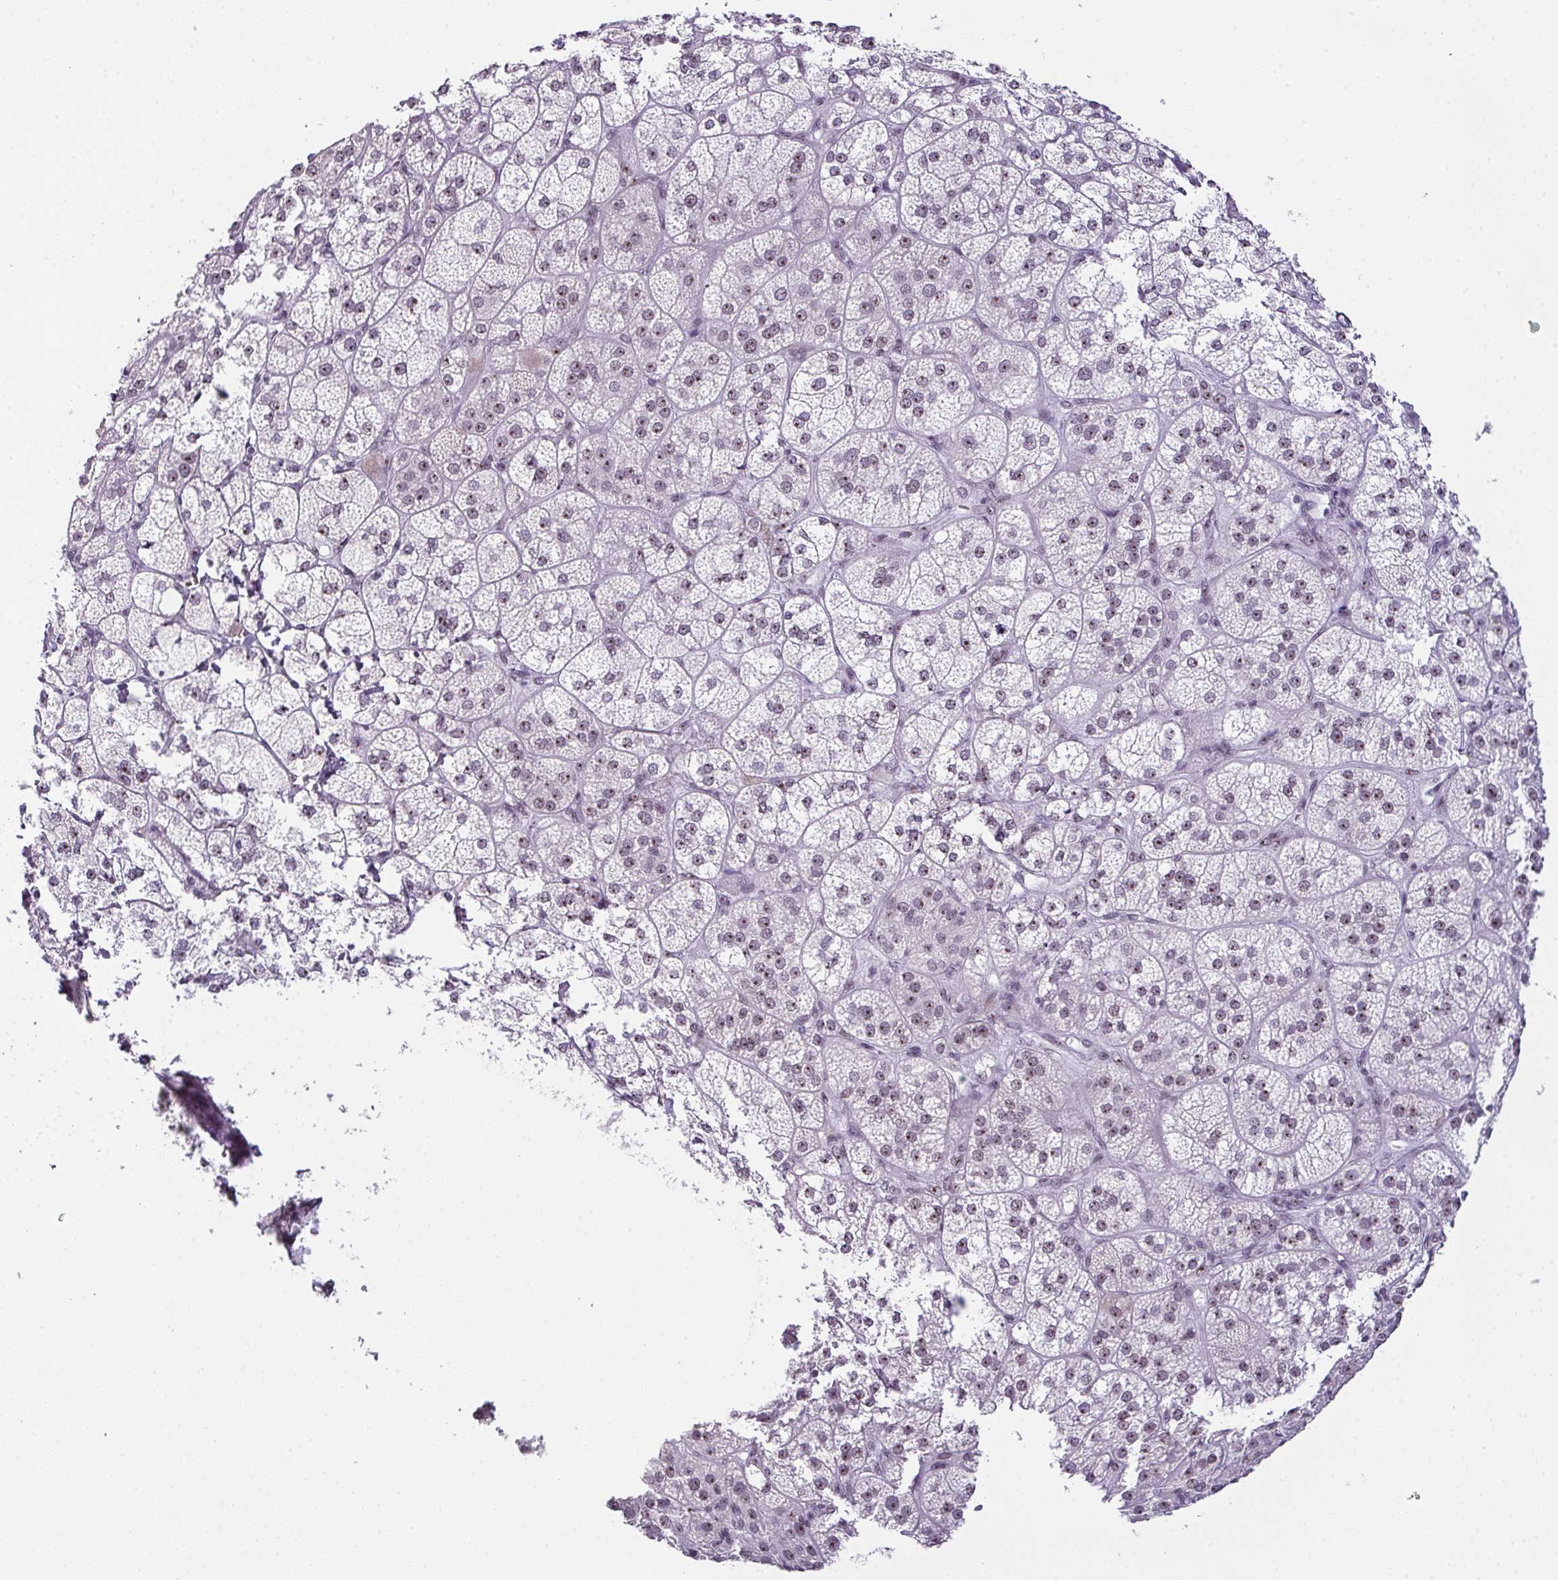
{"staining": {"intensity": "moderate", "quantity": ">75%", "location": "nuclear"}, "tissue": "adrenal gland", "cell_type": "Glandular cells", "image_type": "normal", "snomed": [{"axis": "morphology", "description": "Normal tissue, NOS"}, {"axis": "topography", "description": "Adrenal gland"}], "caption": "This micrograph demonstrates immunohistochemistry staining of unremarkable adrenal gland, with medium moderate nuclear expression in about >75% of glandular cells.", "gene": "ZNF800", "patient": {"sex": "female", "age": 60}}